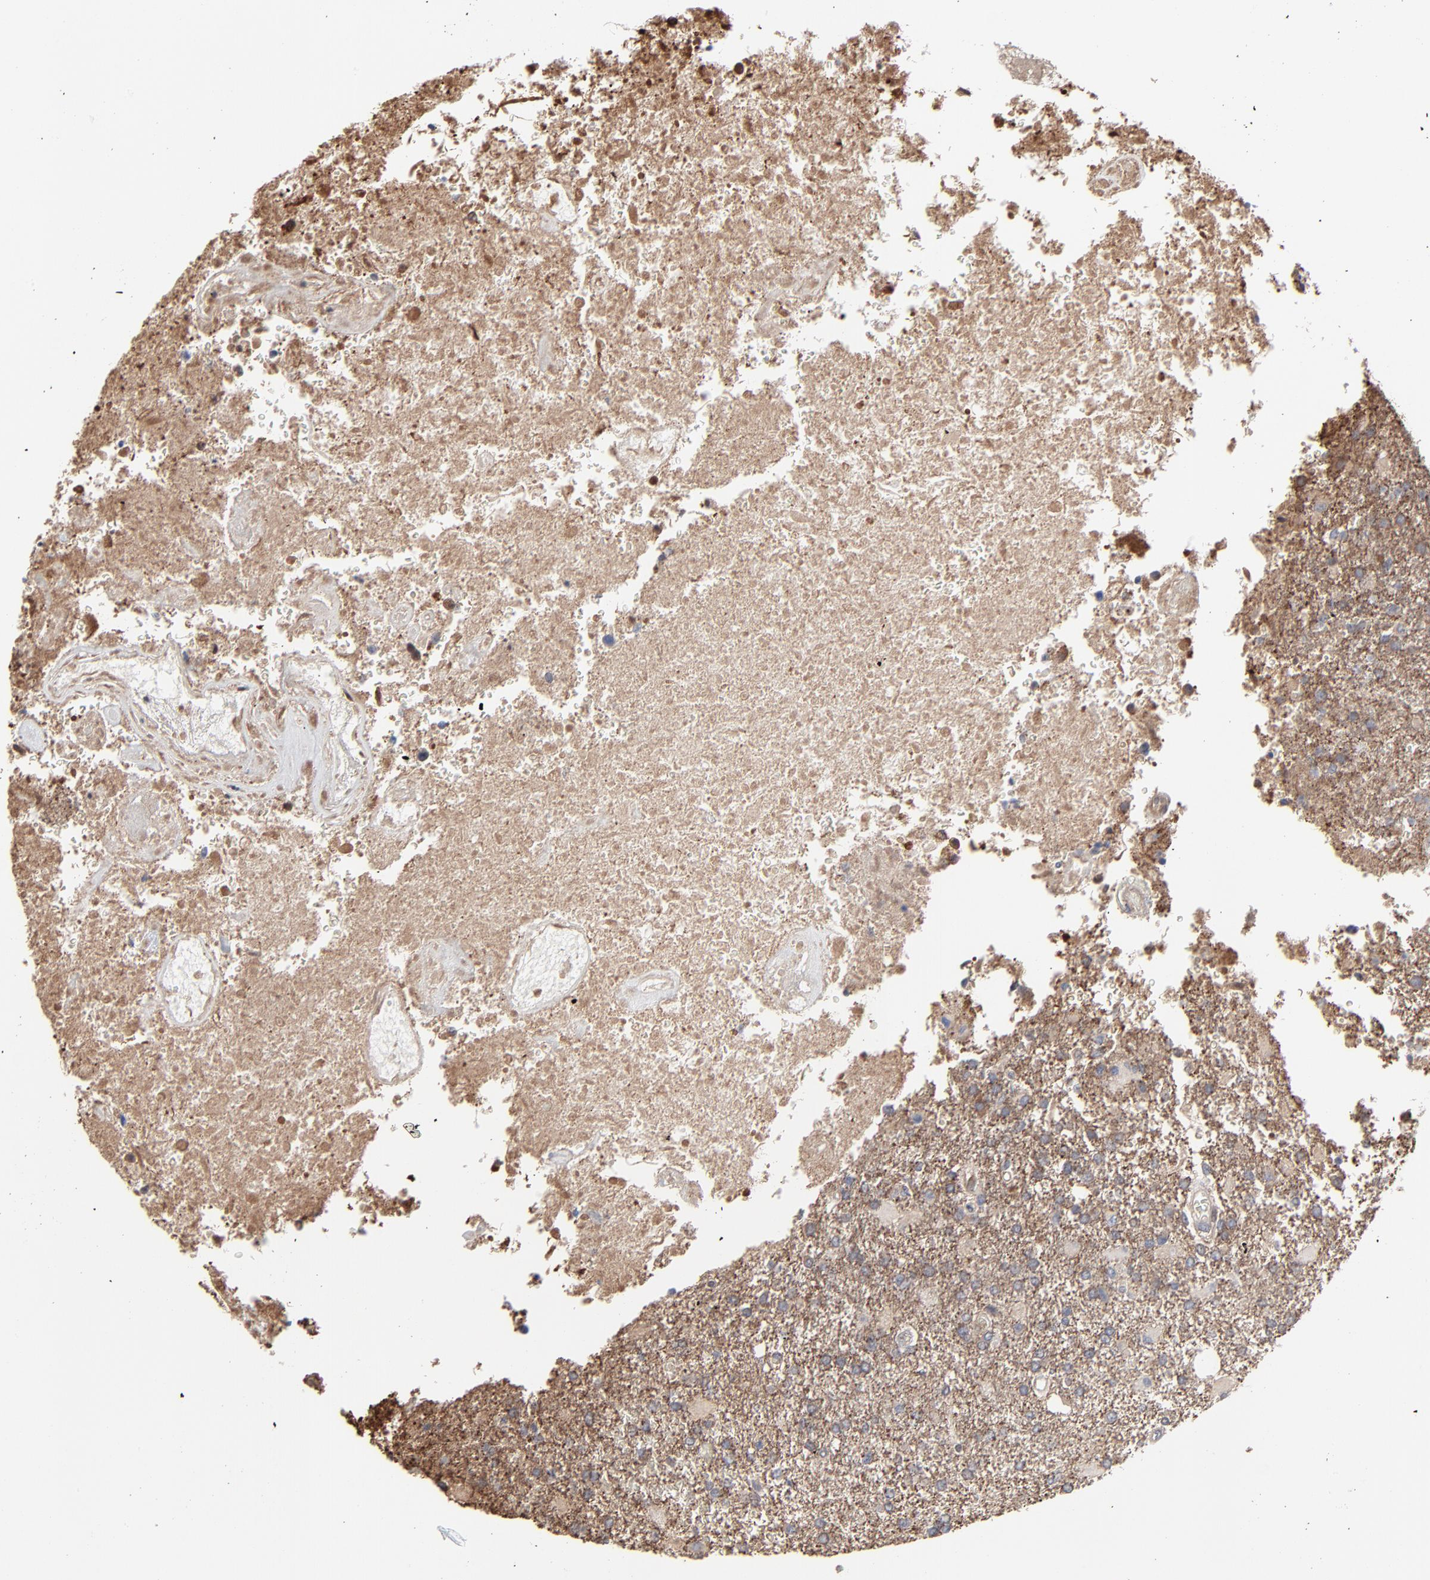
{"staining": {"intensity": "moderate", "quantity": "25%-75%", "location": "cytoplasmic/membranous"}, "tissue": "glioma", "cell_type": "Tumor cells", "image_type": "cancer", "snomed": [{"axis": "morphology", "description": "Glioma, malignant, High grade"}, {"axis": "topography", "description": "Cerebral cortex"}], "caption": "Immunohistochemical staining of human glioma shows medium levels of moderate cytoplasmic/membranous protein expression in approximately 25%-75% of tumor cells.", "gene": "MAP2K1", "patient": {"sex": "male", "age": 79}}